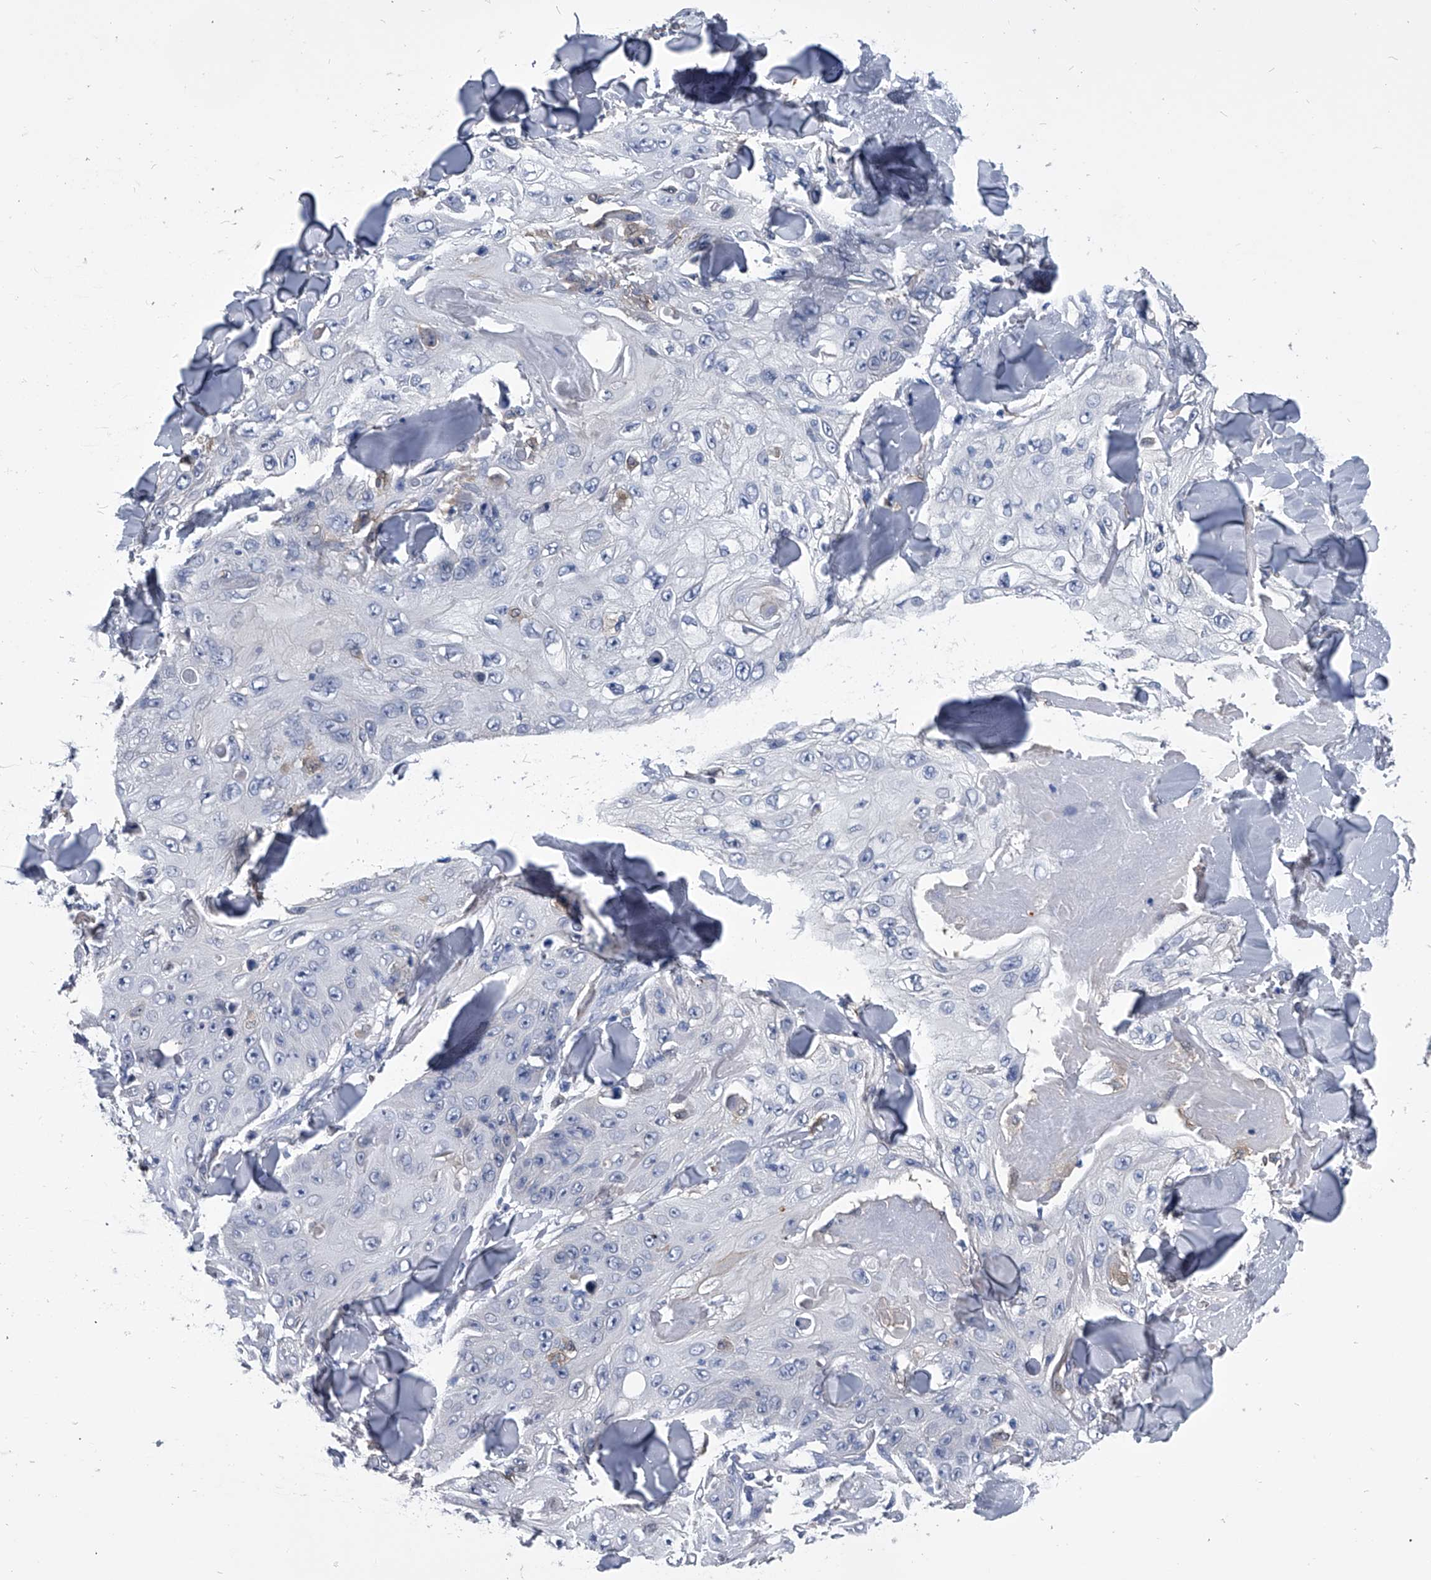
{"staining": {"intensity": "negative", "quantity": "none", "location": "none"}, "tissue": "skin cancer", "cell_type": "Tumor cells", "image_type": "cancer", "snomed": [{"axis": "morphology", "description": "Squamous cell carcinoma, NOS"}, {"axis": "topography", "description": "Skin"}], "caption": "This is a micrograph of immunohistochemistry staining of squamous cell carcinoma (skin), which shows no expression in tumor cells.", "gene": "PDXK", "patient": {"sex": "male", "age": 86}}